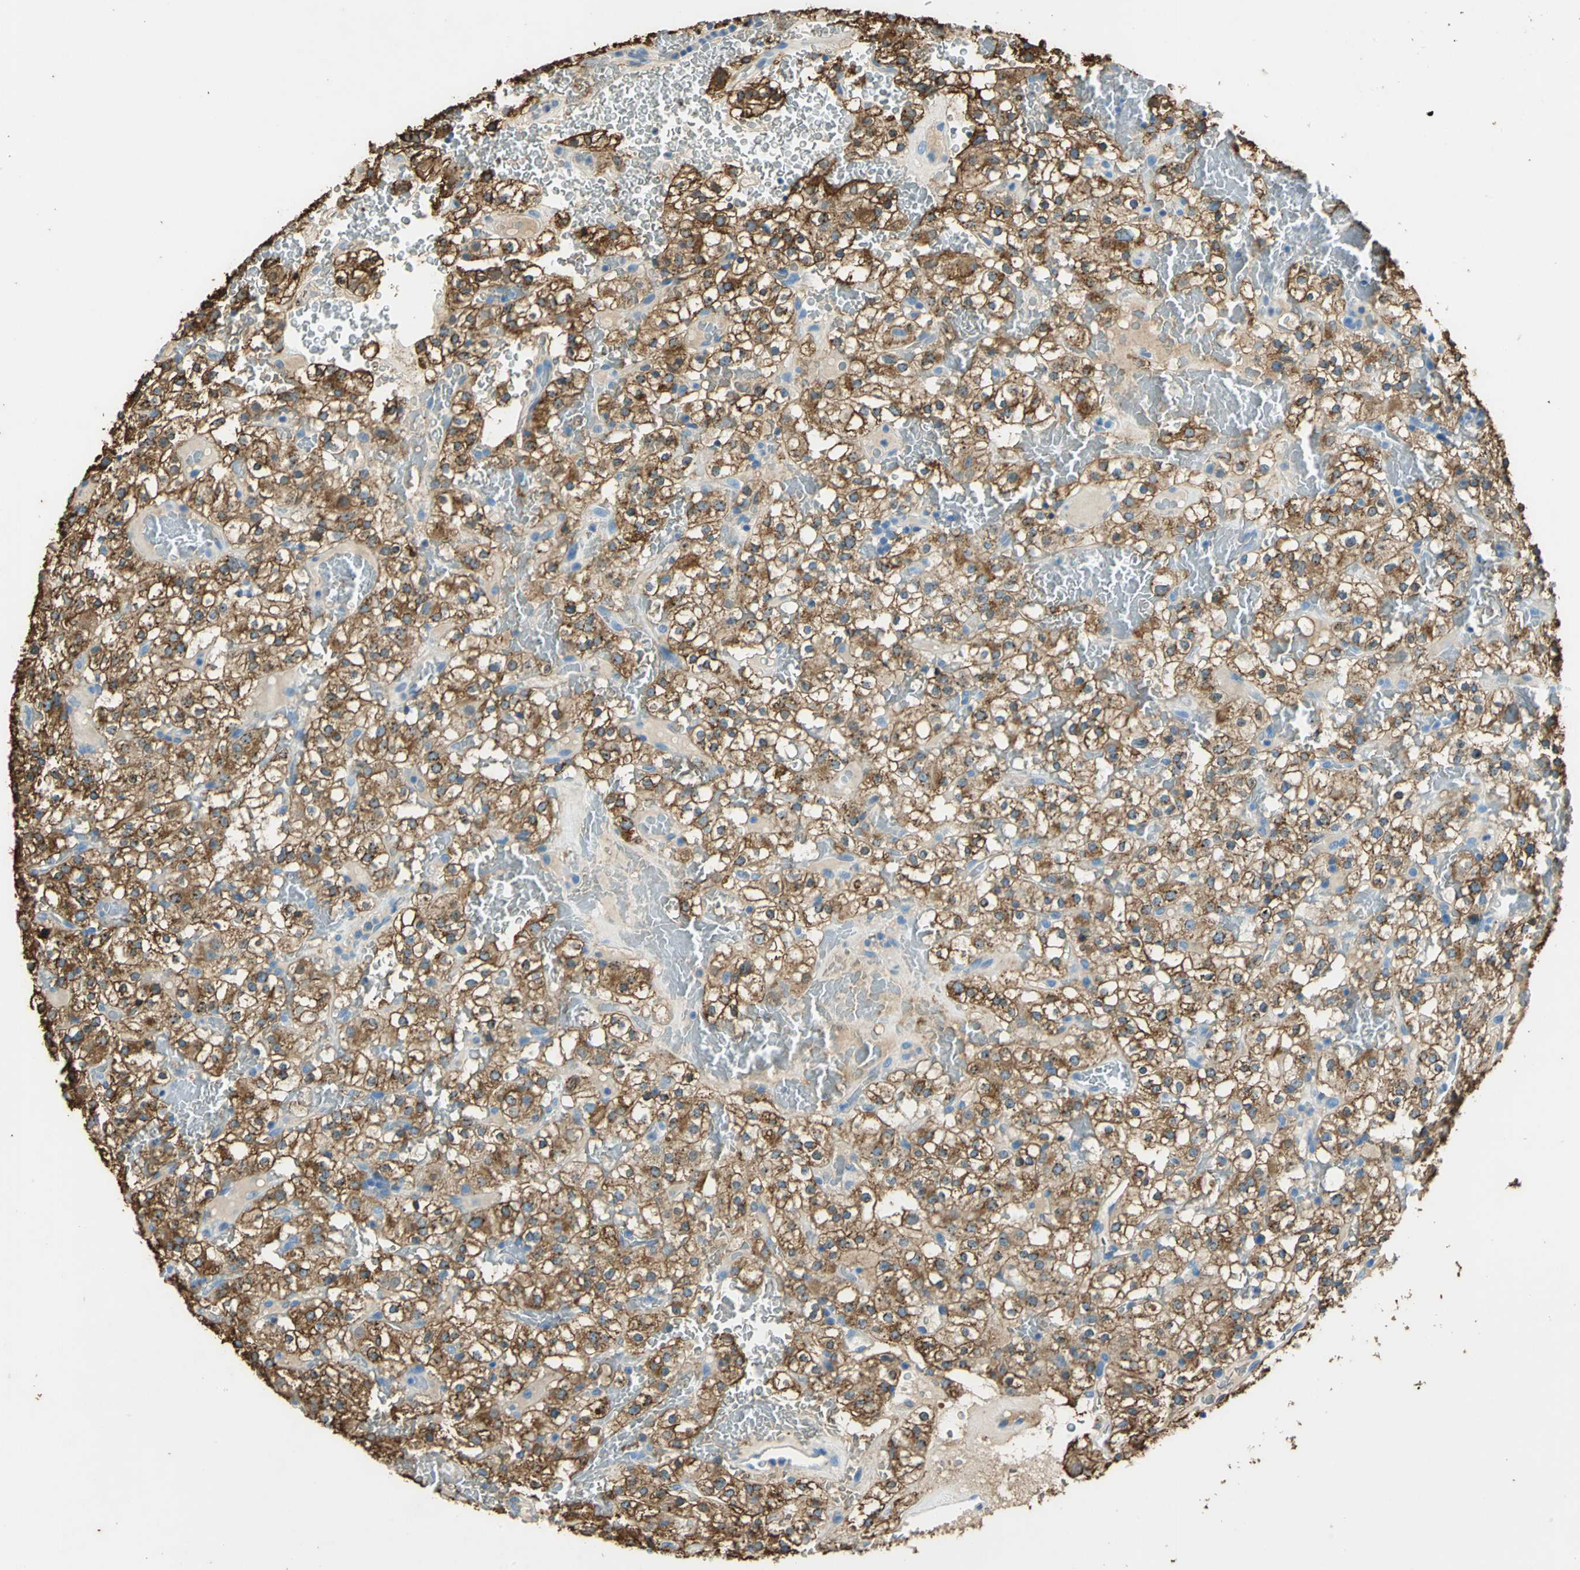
{"staining": {"intensity": "strong", "quantity": ">75%", "location": "cytoplasmic/membranous"}, "tissue": "renal cancer", "cell_type": "Tumor cells", "image_type": "cancer", "snomed": [{"axis": "morphology", "description": "Normal tissue, NOS"}, {"axis": "morphology", "description": "Adenocarcinoma, NOS"}, {"axis": "topography", "description": "Kidney"}], "caption": "Protein expression by immunohistochemistry (IHC) demonstrates strong cytoplasmic/membranous positivity in about >75% of tumor cells in renal adenocarcinoma. Nuclei are stained in blue.", "gene": "ANXA4", "patient": {"sex": "female", "age": 72}}